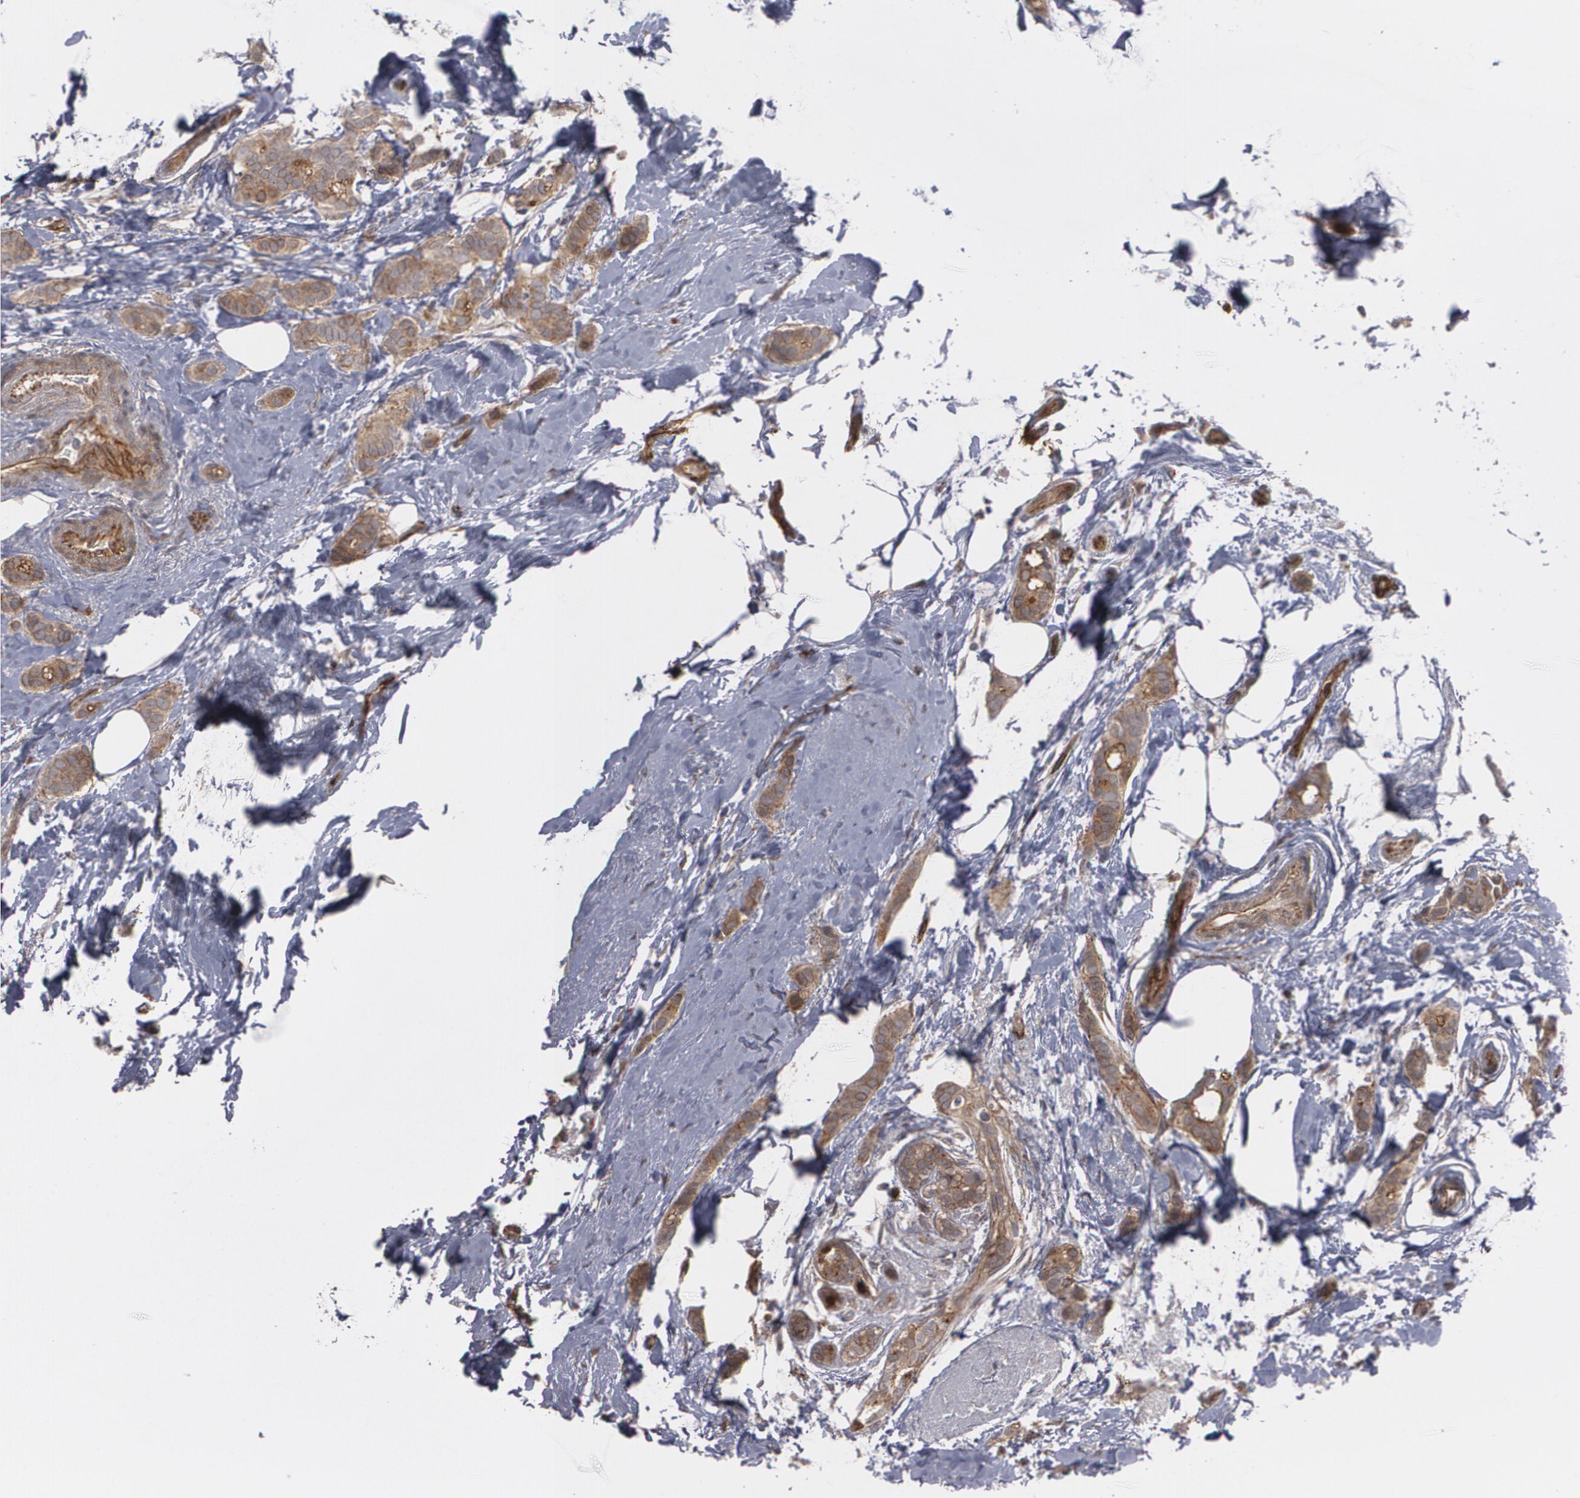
{"staining": {"intensity": "moderate", "quantity": ">75%", "location": "cytoplasmic/membranous"}, "tissue": "breast cancer", "cell_type": "Tumor cells", "image_type": "cancer", "snomed": [{"axis": "morphology", "description": "Duct carcinoma"}, {"axis": "topography", "description": "Breast"}], "caption": "Brown immunohistochemical staining in human infiltrating ductal carcinoma (breast) demonstrates moderate cytoplasmic/membranous expression in approximately >75% of tumor cells. (brown staining indicates protein expression, while blue staining denotes nuclei).", "gene": "TJP1", "patient": {"sex": "female", "age": 54}}